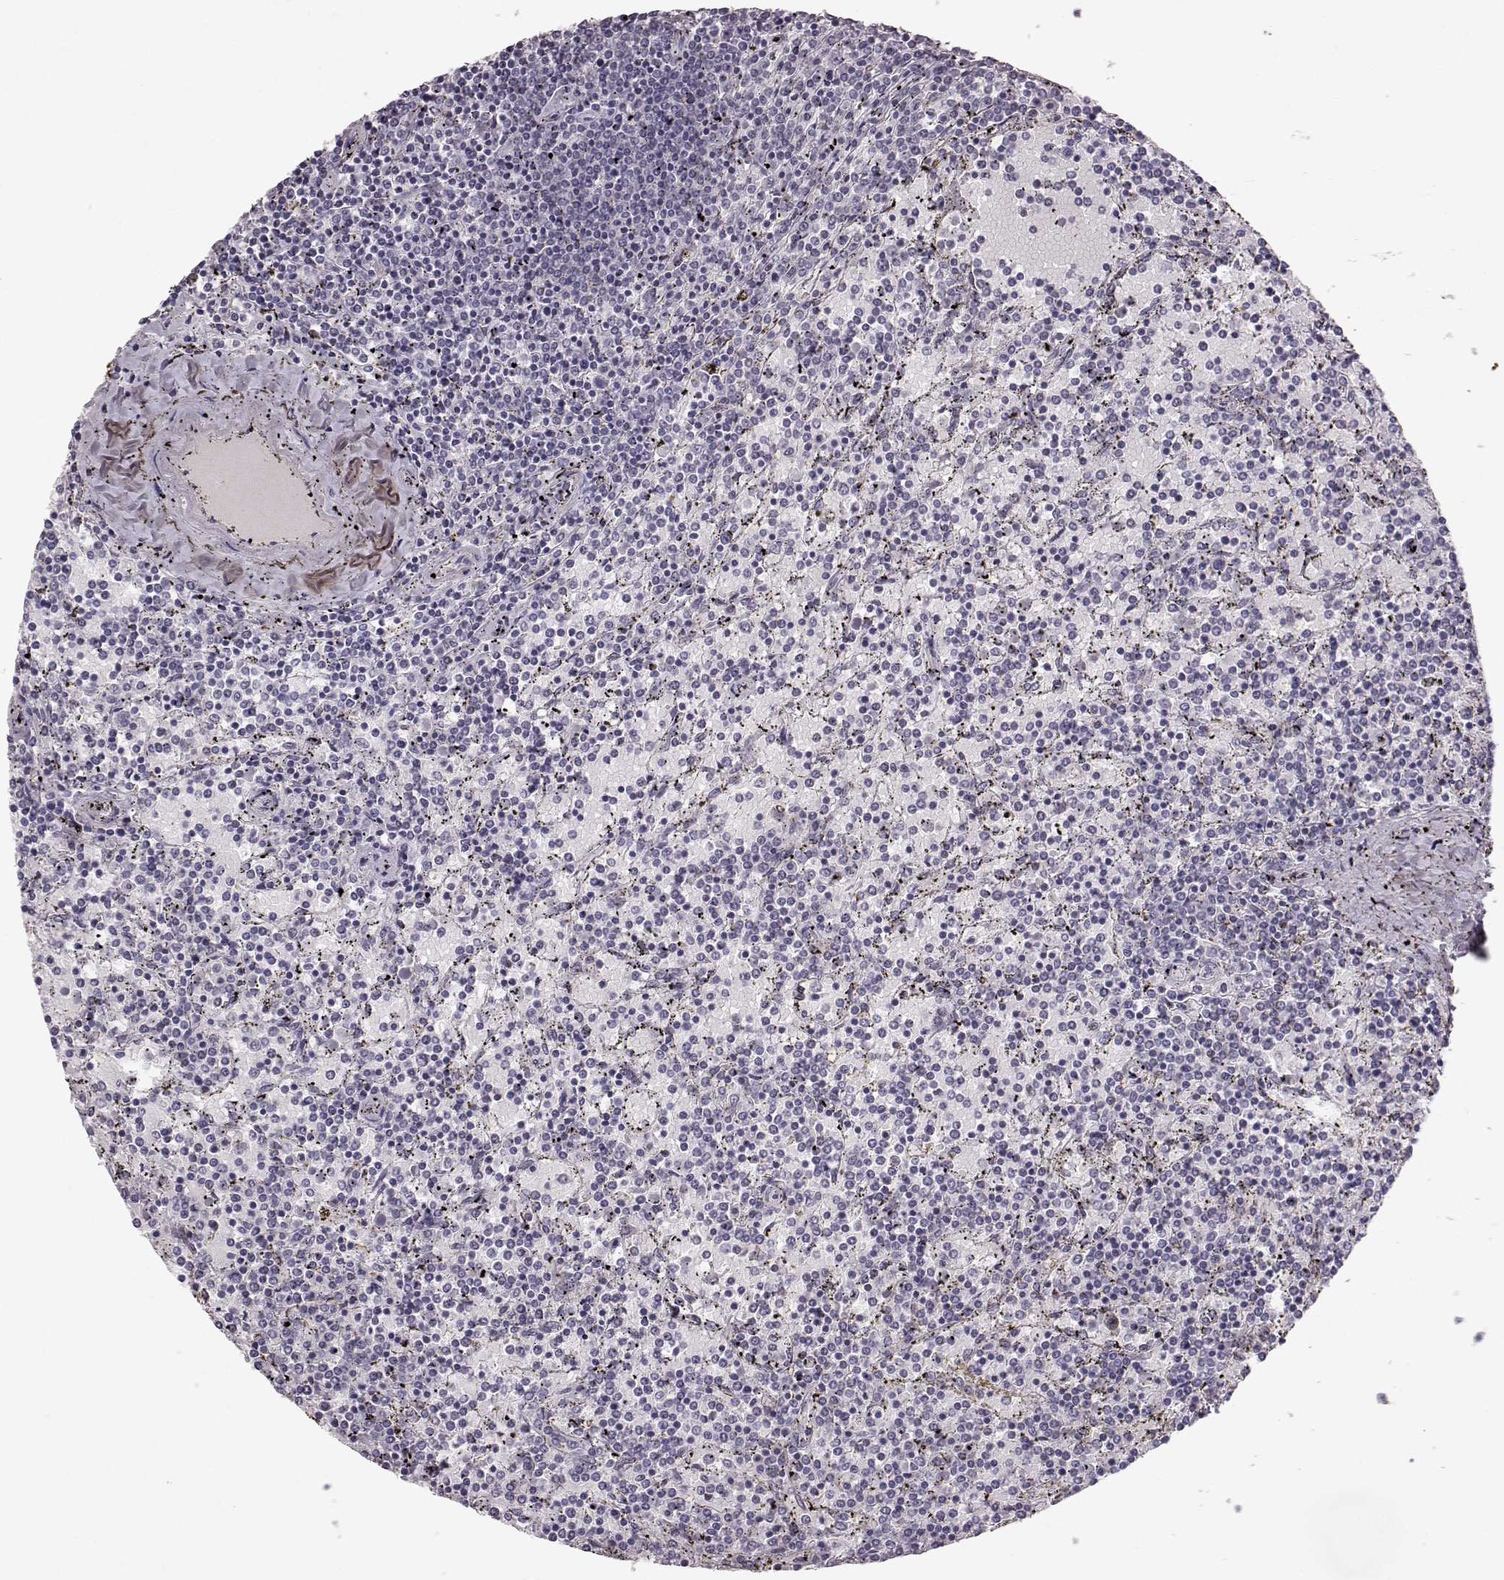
{"staining": {"intensity": "negative", "quantity": "none", "location": "none"}, "tissue": "lymphoma", "cell_type": "Tumor cells", "image_type": "cancer", "snomed": [{"axis": "morphology", "description": "Malignant lymphoma, non-Hodgkin's type, Low grade"}, {"axis": "topography", "description": "Spleen"}], "caption": "This is an immunohistochemistry (IHC) histopathology image of lymphoma. There is no staining in tumor cells.", "gene": "SPAG17", "patient": {"sex": "female", "age": 77}}